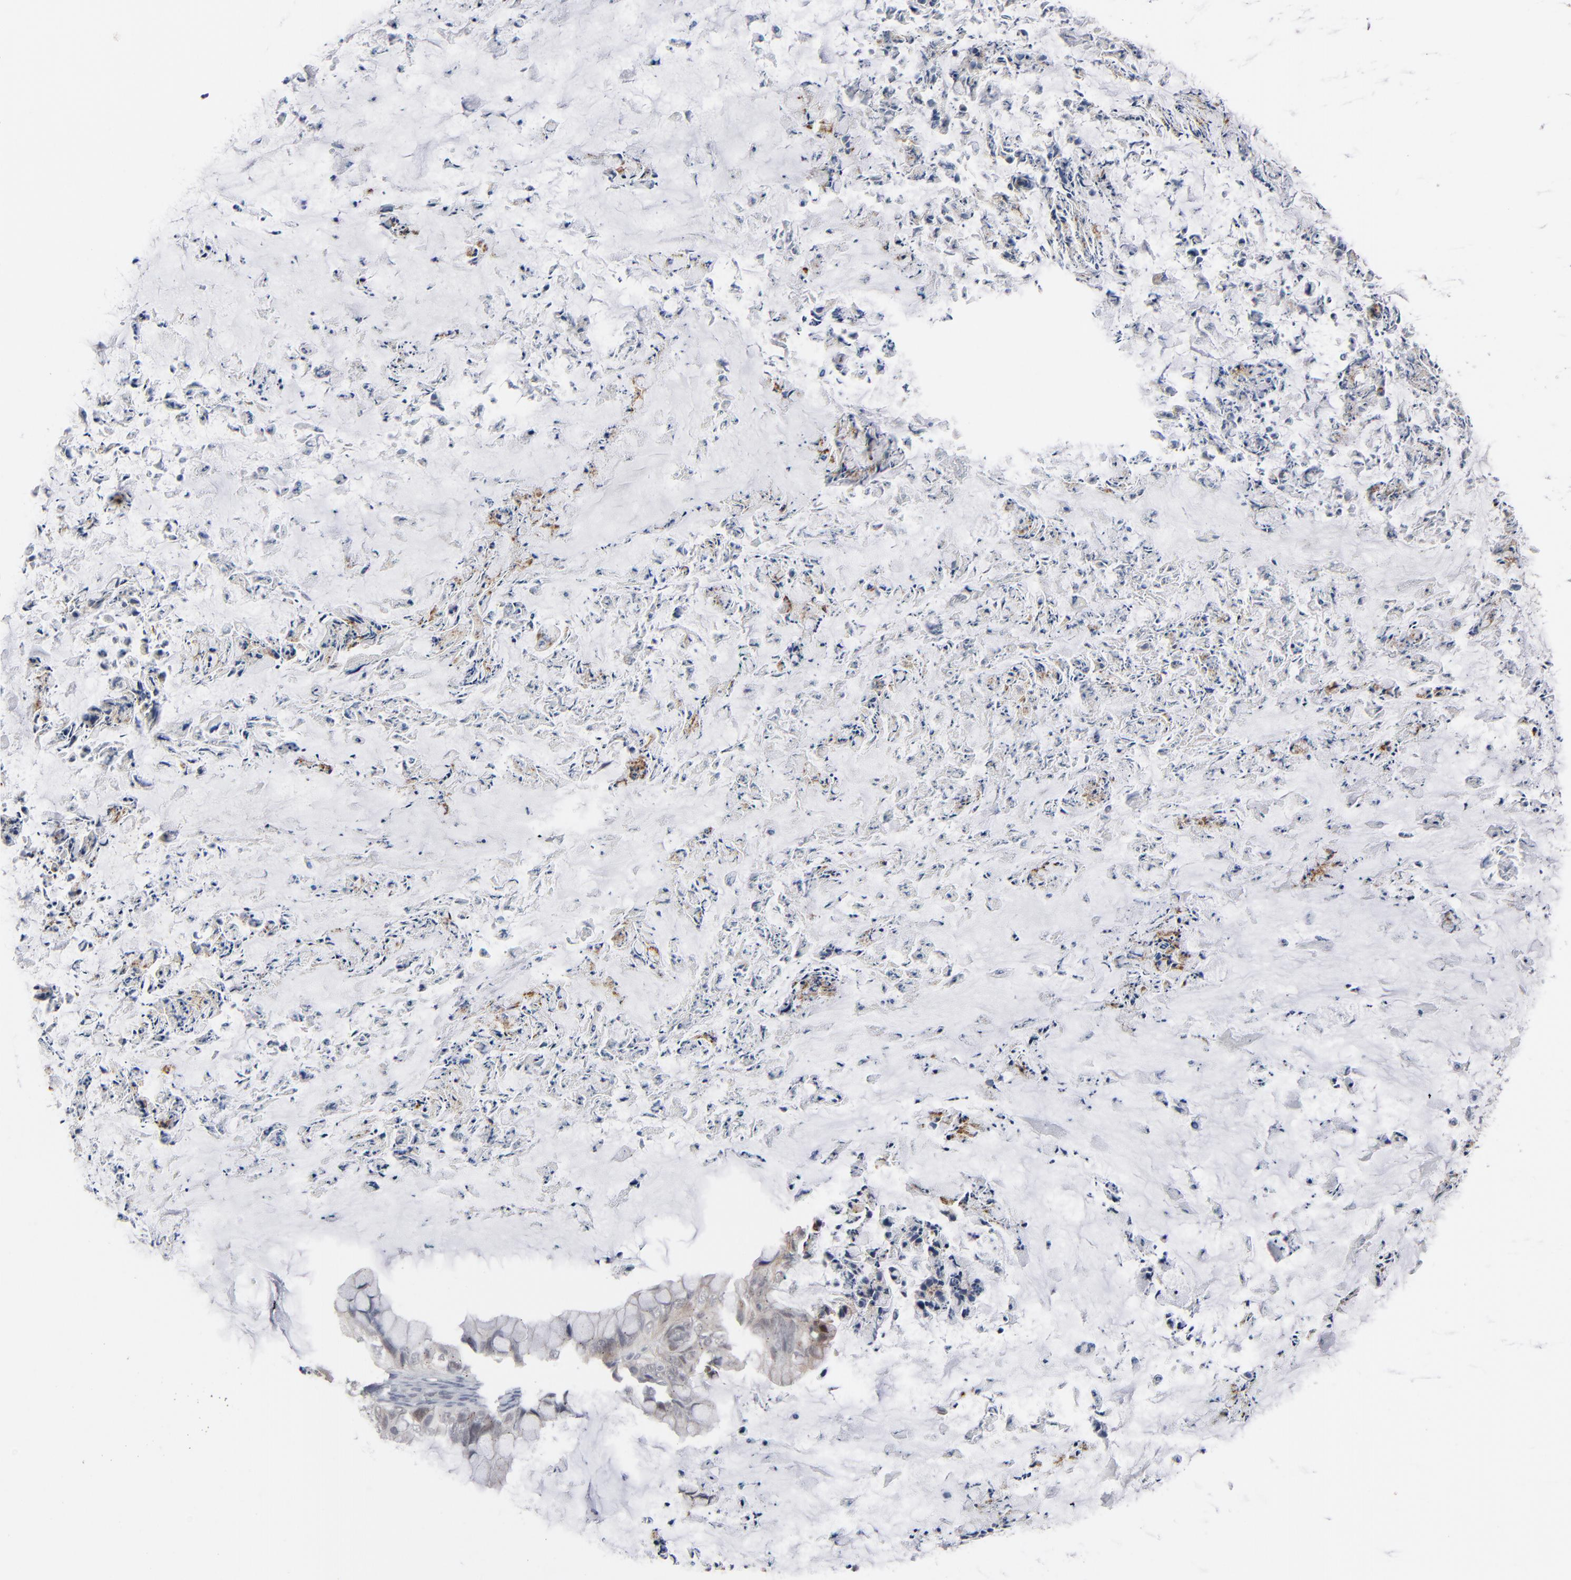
{"staining": {"intensity": "negative", "quantity": "none", "location": "none"}, "tissue": "ovarian cancer", "cell_type": "Tumor cells", "image_type": "cancer", "snomed": [{"axis": "morphology", "description": "Cystadenocarcinoma, mucinous, NOS"}, {"axis": "topography", "description": "Ovary"}], "caption": "Immunohistochemistry (IHC) of human ovarian cancer (mucinous cystadenocarcinoma) exhibits no staining in tumor cells.", "gene": "POF1B", "patient": {"sex": "female", "age": 36}}